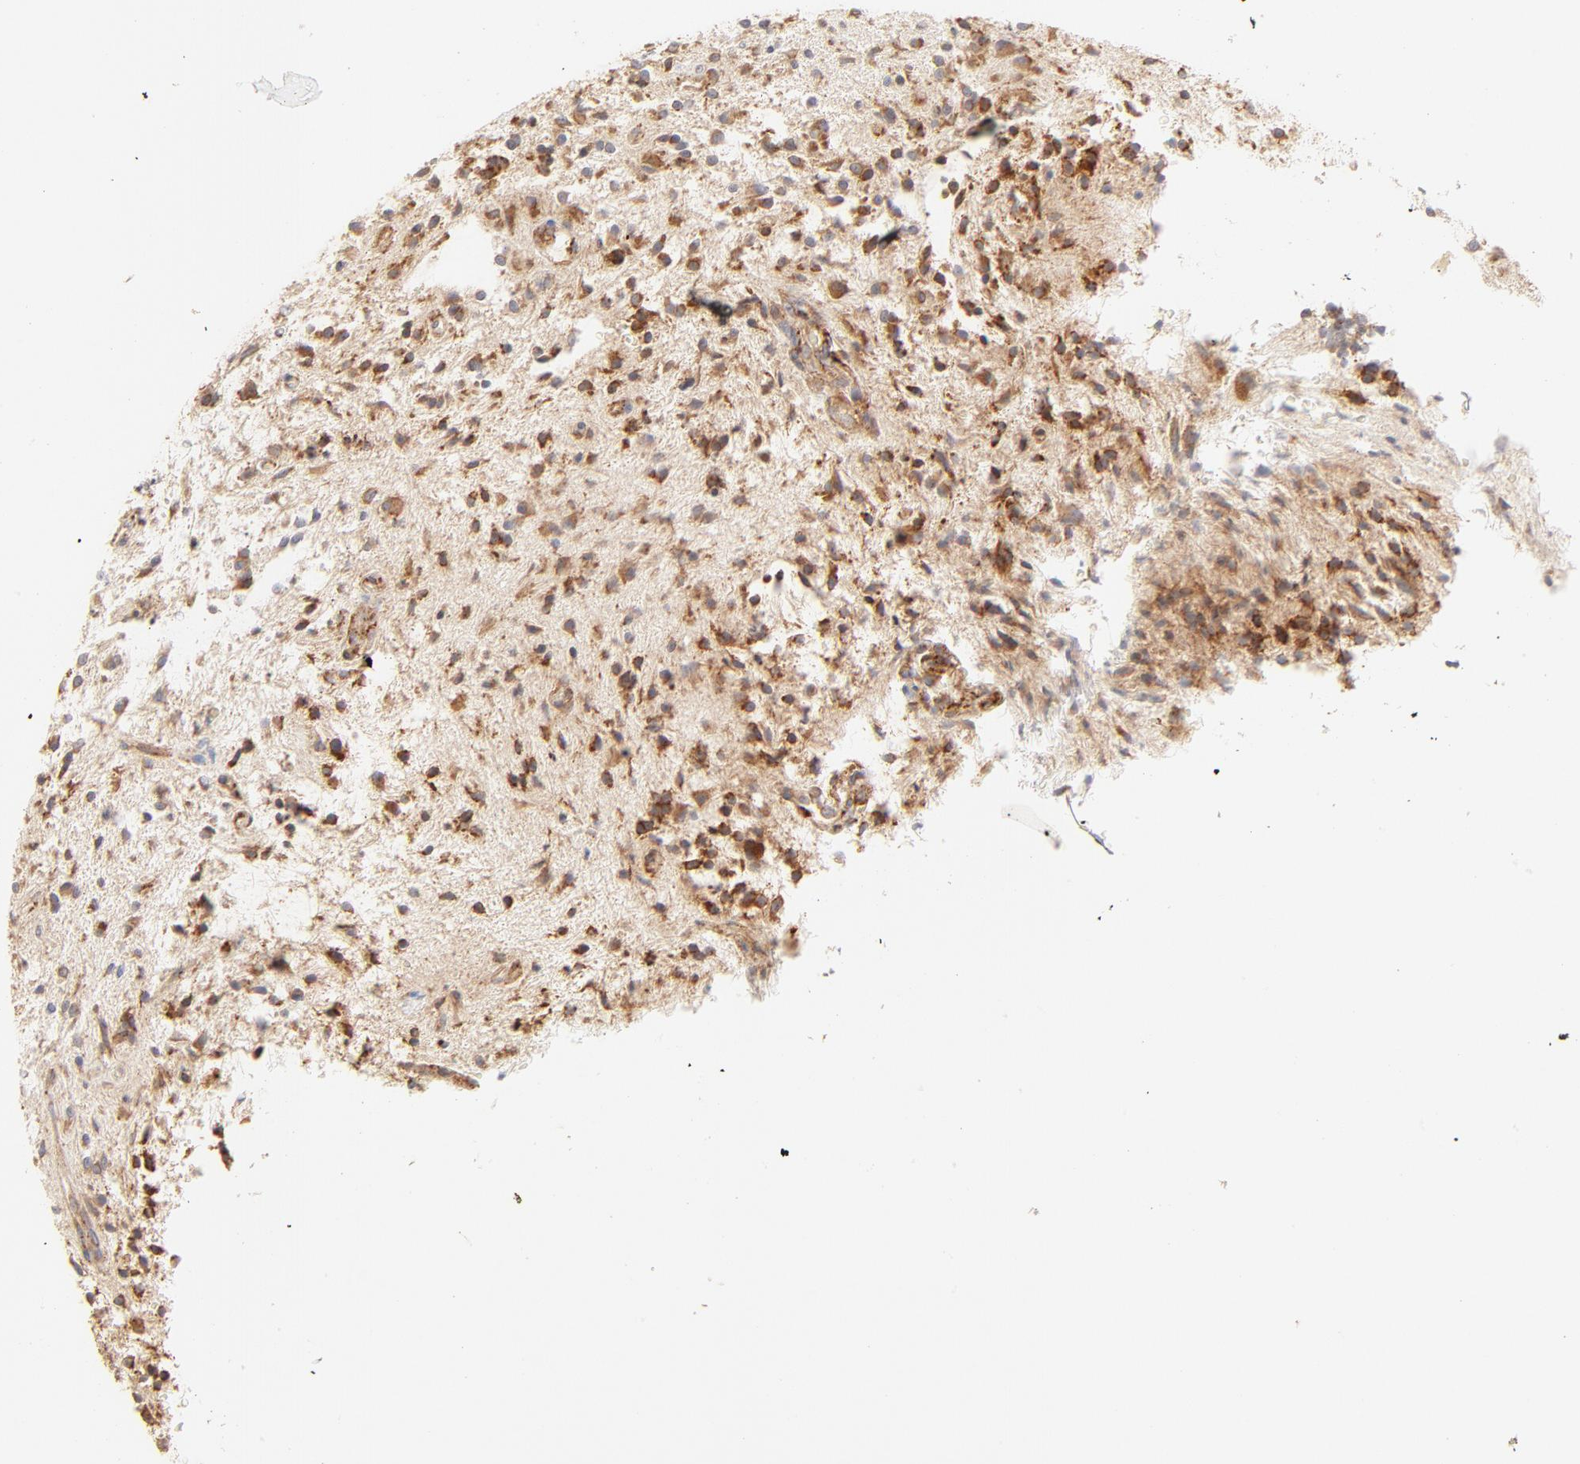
{"staining": {"intensity": "strong", "quantity": ">75%", "location": "cytoplasmic/membranous"}, "tissue": "glioma", "cell_type": "Tumor cells", "image_type": "cancer", "snomed": [{"axis": "morphology", "description": "Glioma, malignant, NOS"}, {"axis": "topography", "description": "Cerebellum"}], "caption": "Protein expression analysis of human glioma reveals strong cytoplasmic/membranous positivity in about >75% of tumor cells.", "gene": "PARP12", "patient": {"sex": "female", "age": 10}}